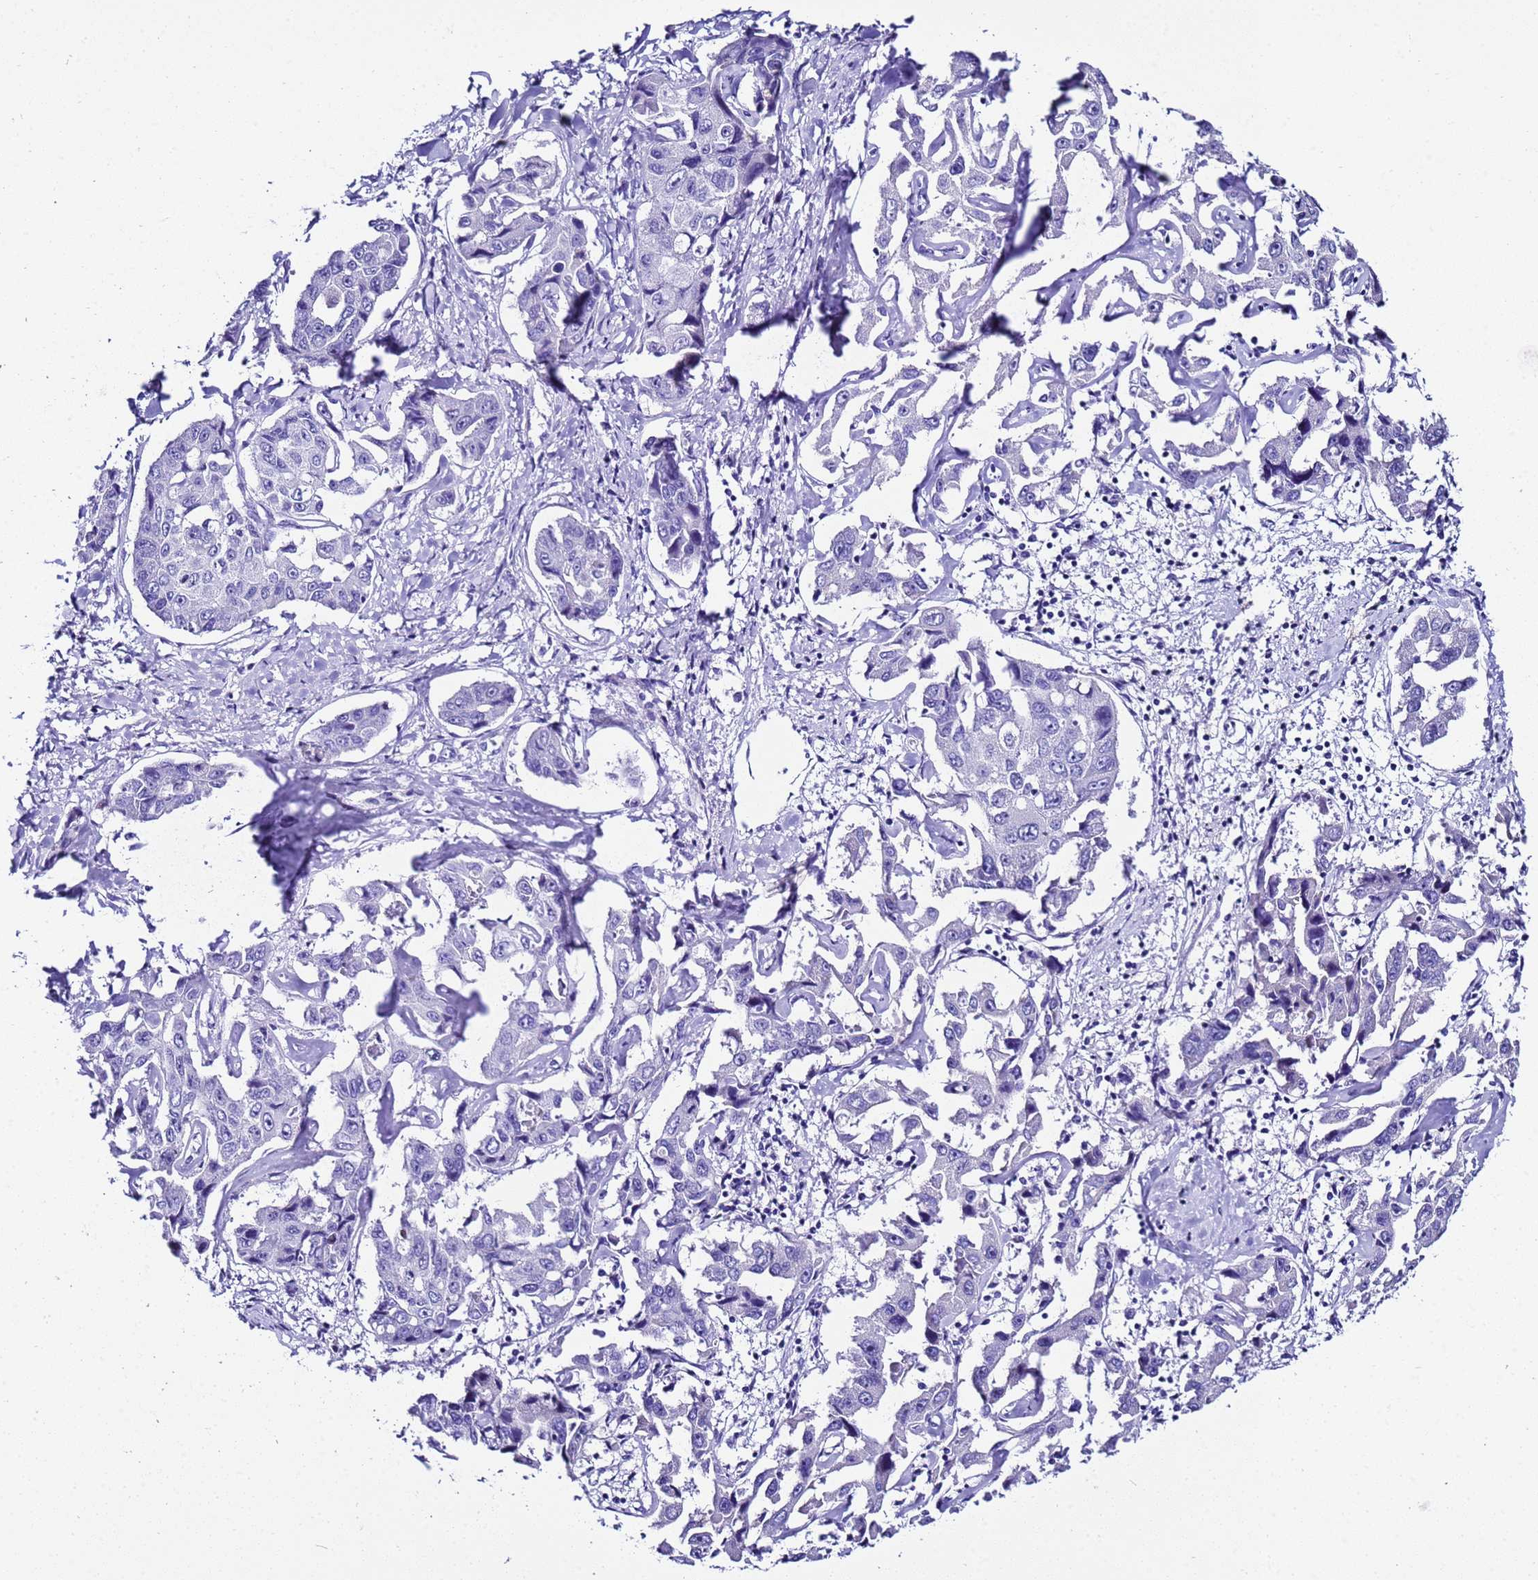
{"staining": {"intensity": "negative", "quantity": "none", "location": "none"}, "tissue": "liver cancer", "cell_type": "Tumor cells", "image_type": "cancer", "snomed": [{"axis": "morphology", "description": "Cholangiocarcinoma"}, {"axis": "topography", "description": "Liver"}], "caption": "Tumor cells are negative for protein expression in human liver cancer (cholangiocarcinoma).", "gene": "UGT2B10", "patient": {"sex": "male", "age": 59}}